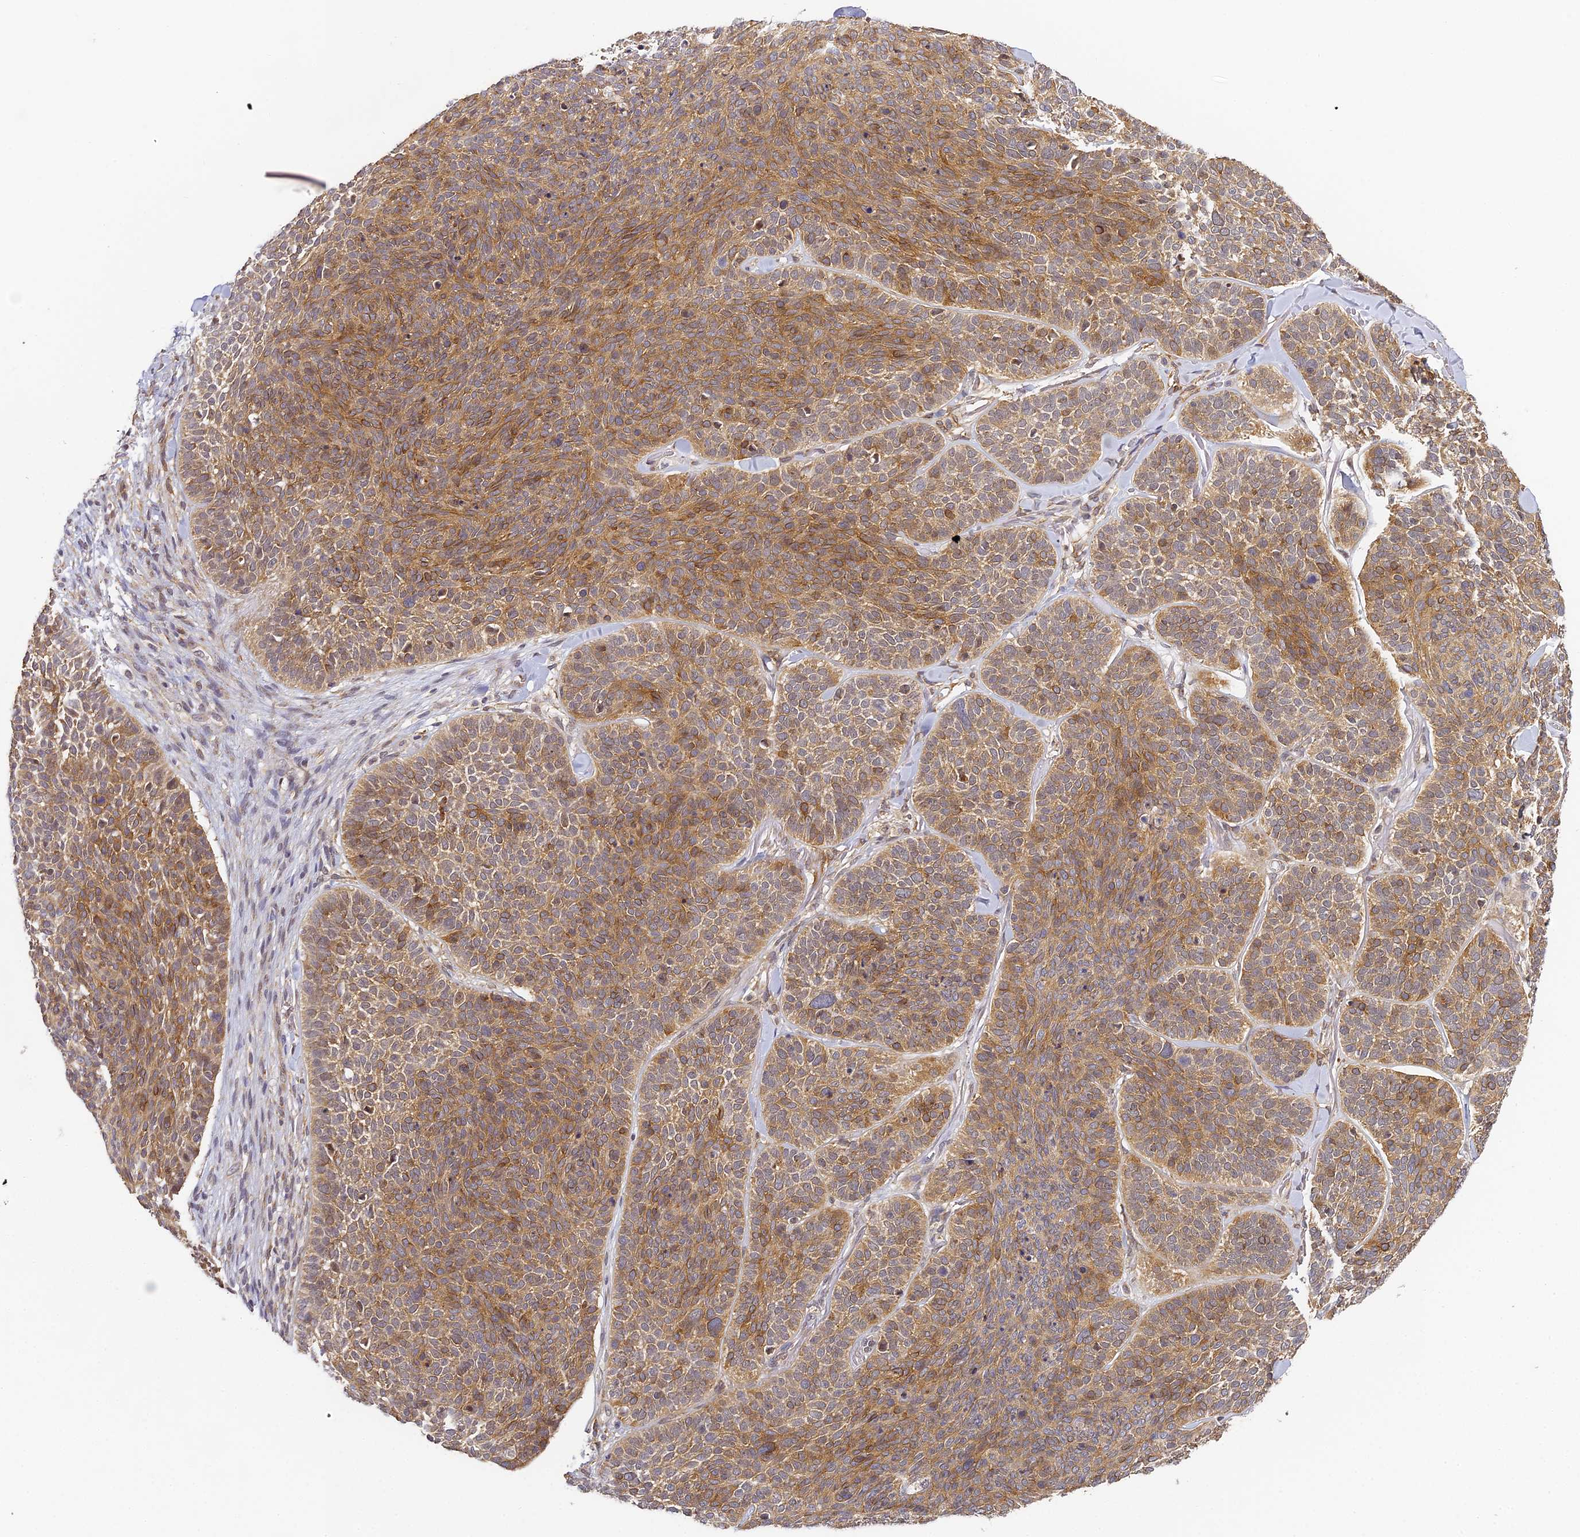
{"staining": {"intensity": "moderate", "quantity": ">75%", "location": "cytoplasmic/membranous"}, "tissue": "skin cancer", "cell_type": "Tumor cells", "image_type": "cancer", "snomed": [{"axis": "morphology", "description": "Basal cell carcinoma"}, {"axis": "topography", "description": "Skin"}], "caption": "Protein positivity by immunohistochemistry displays moderate cytoplasmic/membranous expression in approximately >75% of tumor cells in skin cancer.", "gene": "DNAAF10", "patient": {"sex": "male", "age": 85}}